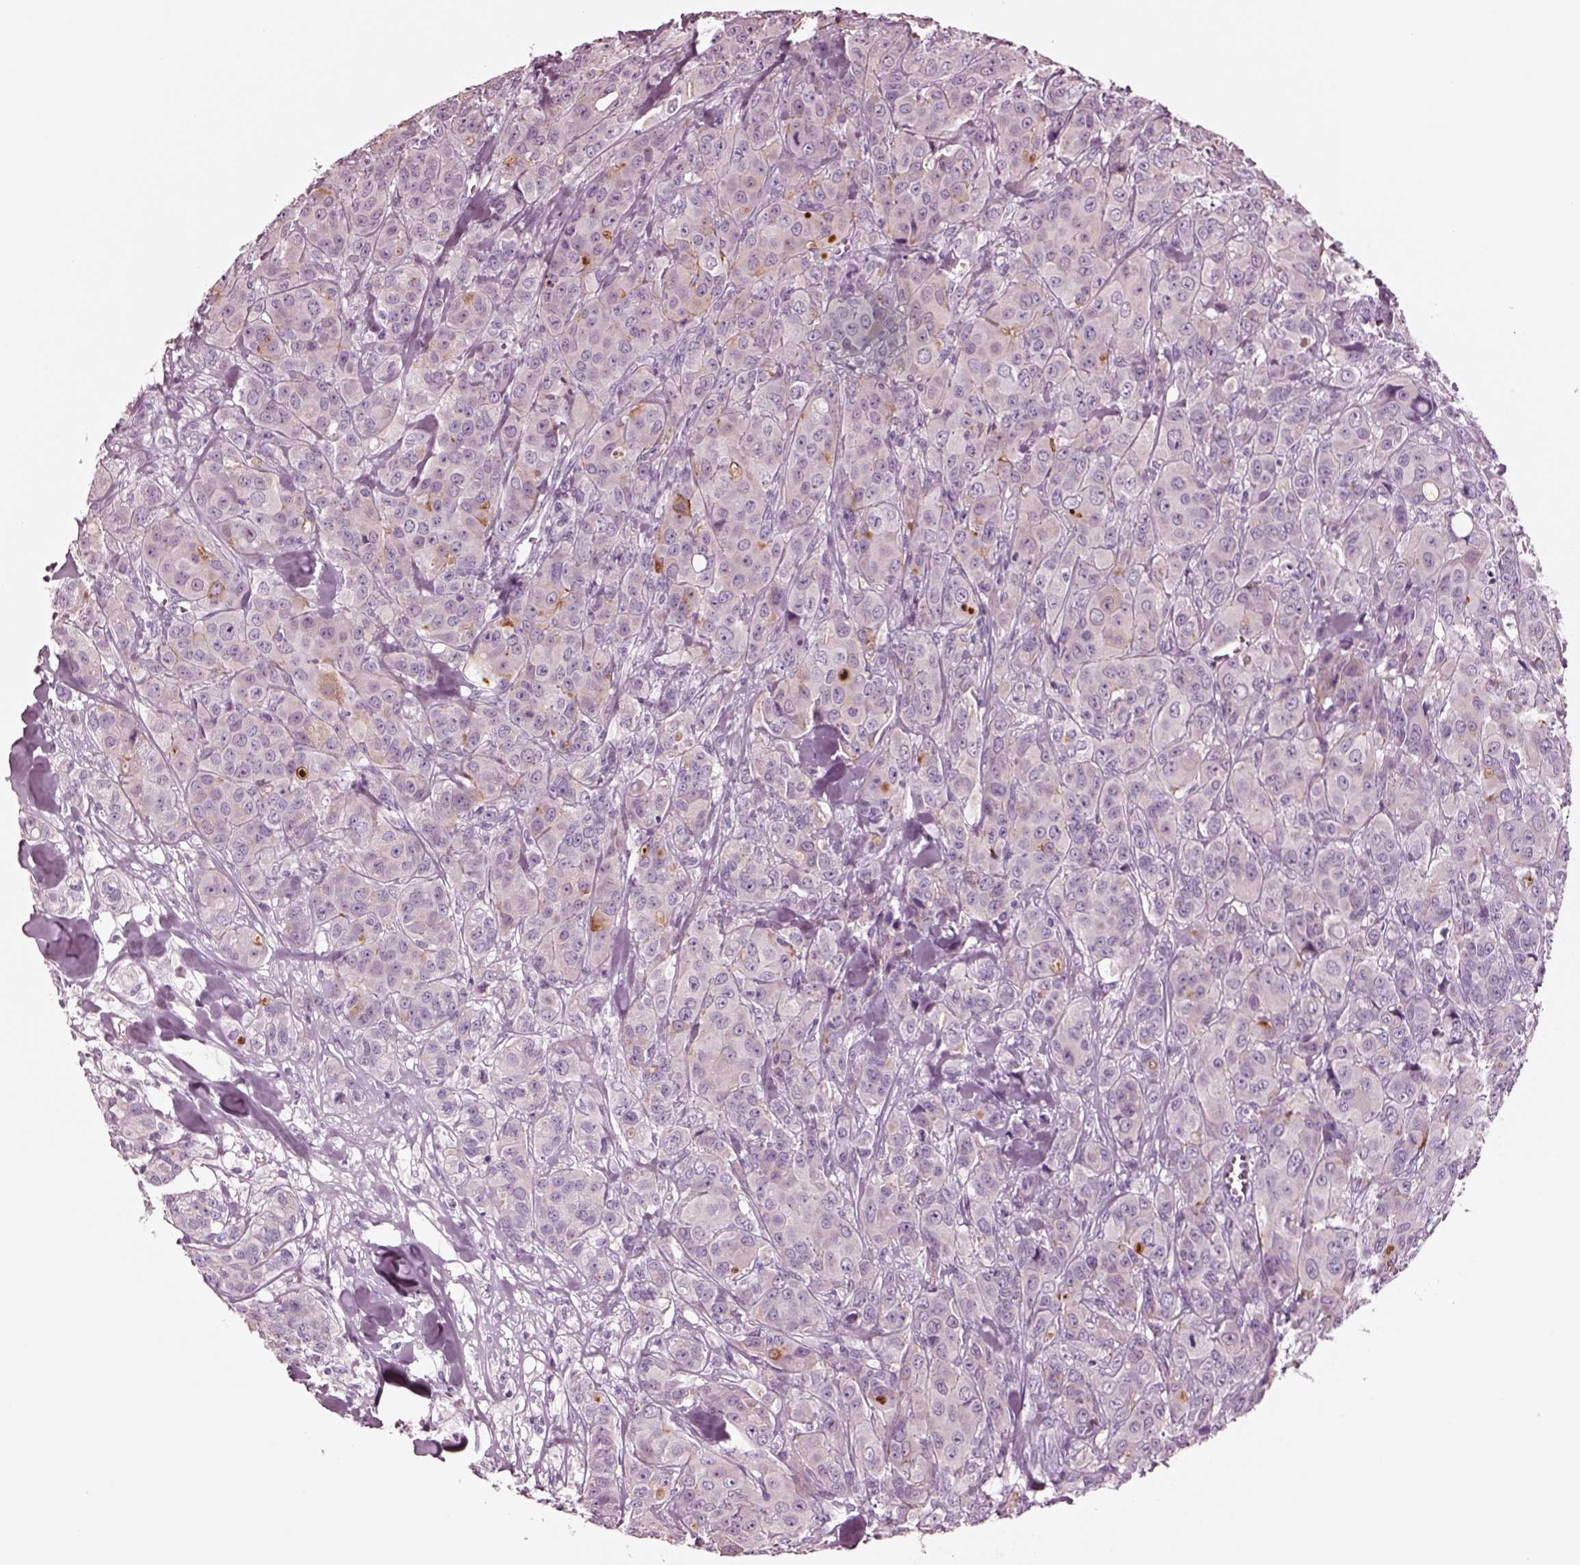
{"staining": {"intensity": "weak", "quantity": "<25%", "location": "cytoplasmic/membranous"}, "tissue": "breast cancer", "cell_type": "Tumor cells", "image_type": "cancer", "snomed": [{"axis": "morphology", "description": "Duct carcinoma"}, {"axis": "topography", "description": "Breast"}], "caption": "The photomicrograph displays no staining of tumor cells in breast cancer.", "gene": "NMRK2", "patient": {"sex": "female", "age": 43}}